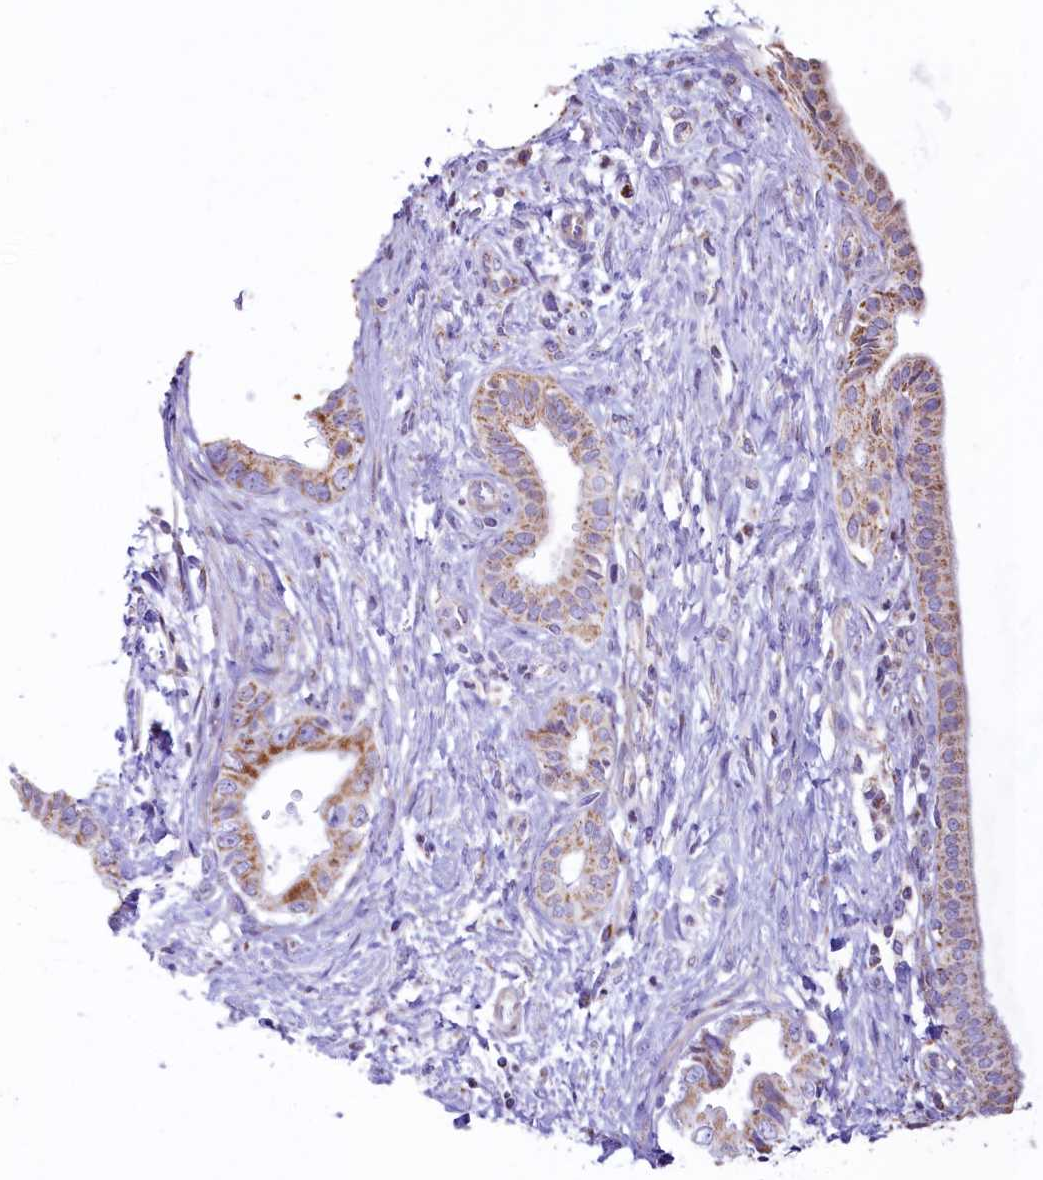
{"staining": {"intensity": "moderate", "quantity": ">75%", "location": "cytoplasmic/membranous"}, "tissue": "pancreatic cancer", "cell_type": "Tumor cells", "image_type": "cancer", "snomed": [{"axis": "morphology", "description": "Adenocarcinoma, NOS"}, {"axis": "topography", "description": "Pancreas"}], "caption": "The immunohistochemical stain highlights moderate cytoplasmic/membranous staining in tumor cells of adenocarcinoma (pancreatic) tissue.", "gene": "VWCE", "patient": {"sex": "female", "age": 55}}